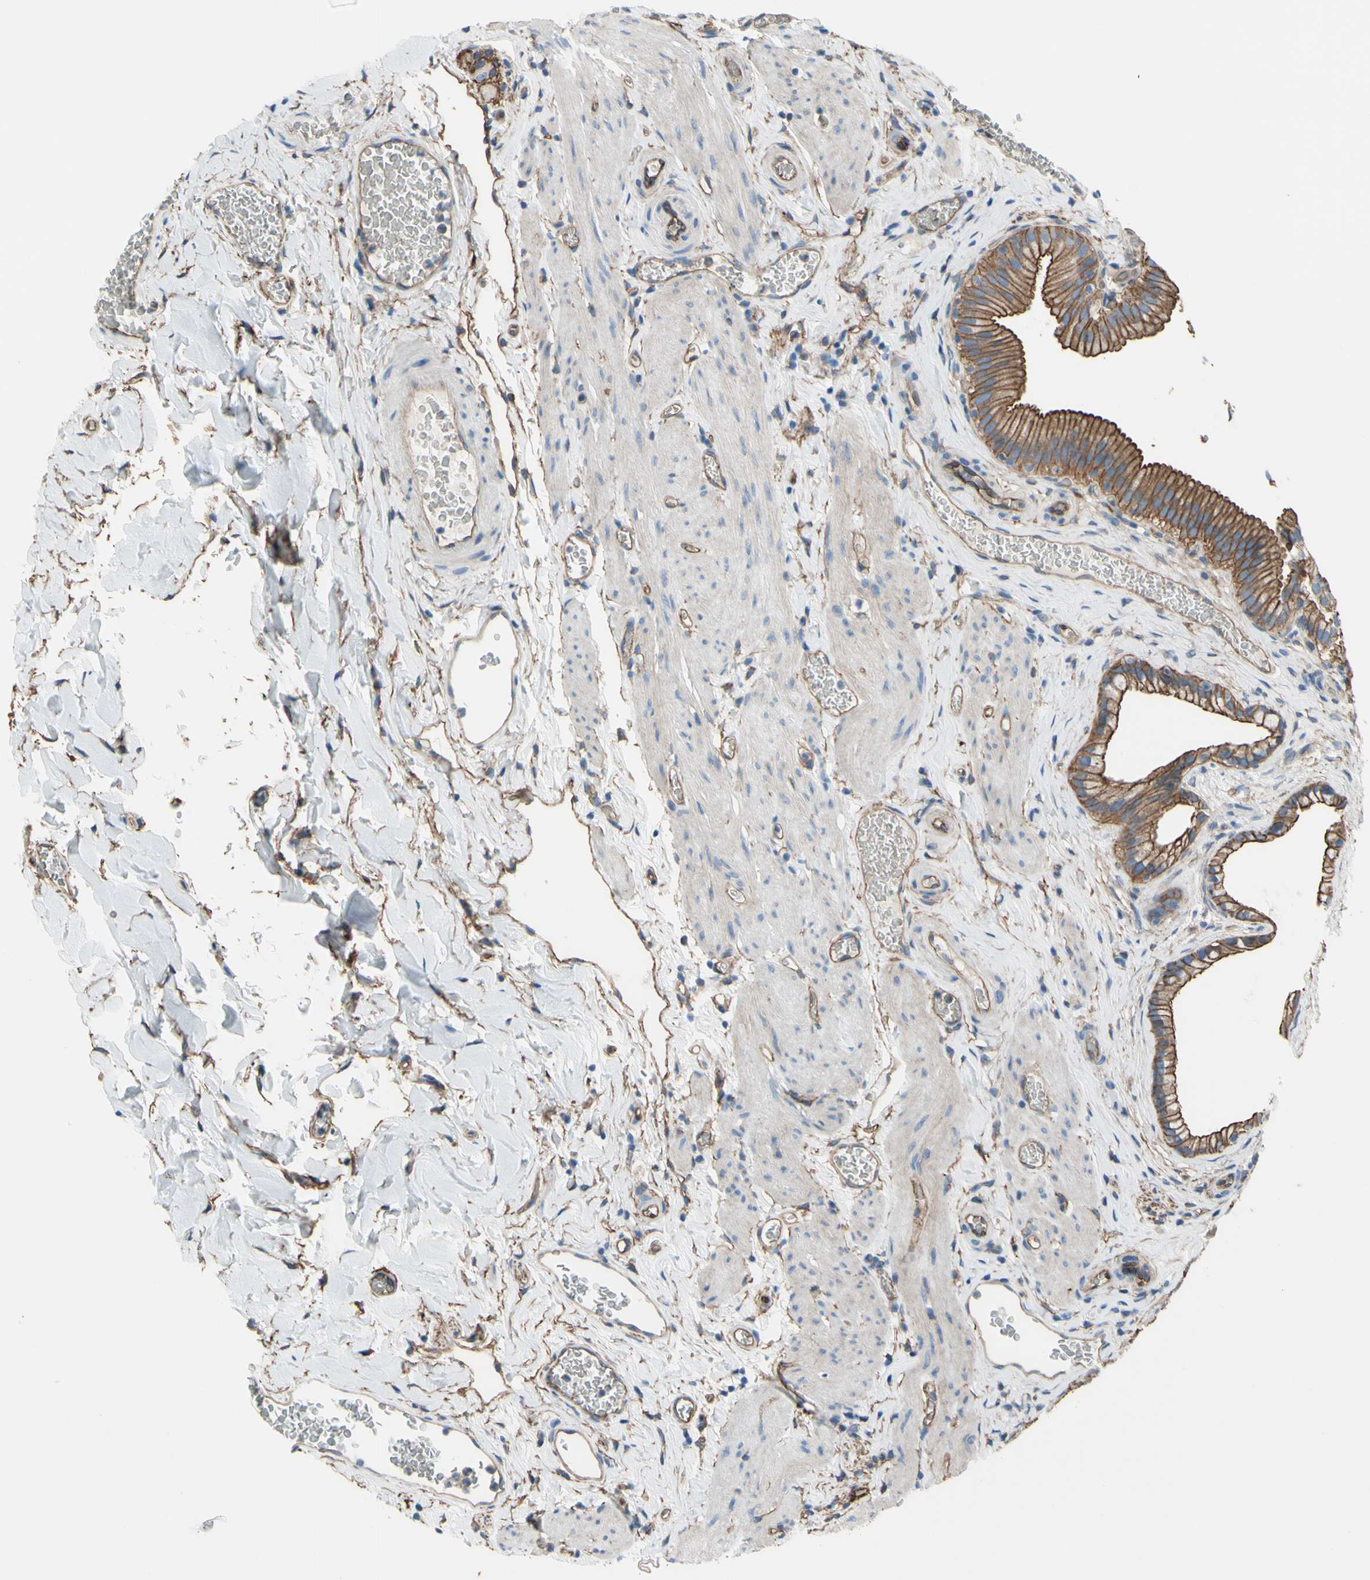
{"staining": {"intensity": "strong", "quantity": ">75%", "location": "cytoplasmic/membranous"}, "tissue": "gallbladder", "cell_type": "Glandular cells", "image_type": "normal", "snomed": [{"axis": "morphology", "description": "Normal tissue, NOS"}, {"axis": "topography", "description": "Gallbladder"}], "caption": "Immunohistochemistry of unremarkable gallbladder demonstrates high levels of strong cytoplasmic/membranous expression in about >75% of glandular cells.", "gene": "TPBG", "patient": {"sex": "male", "age": 54}}